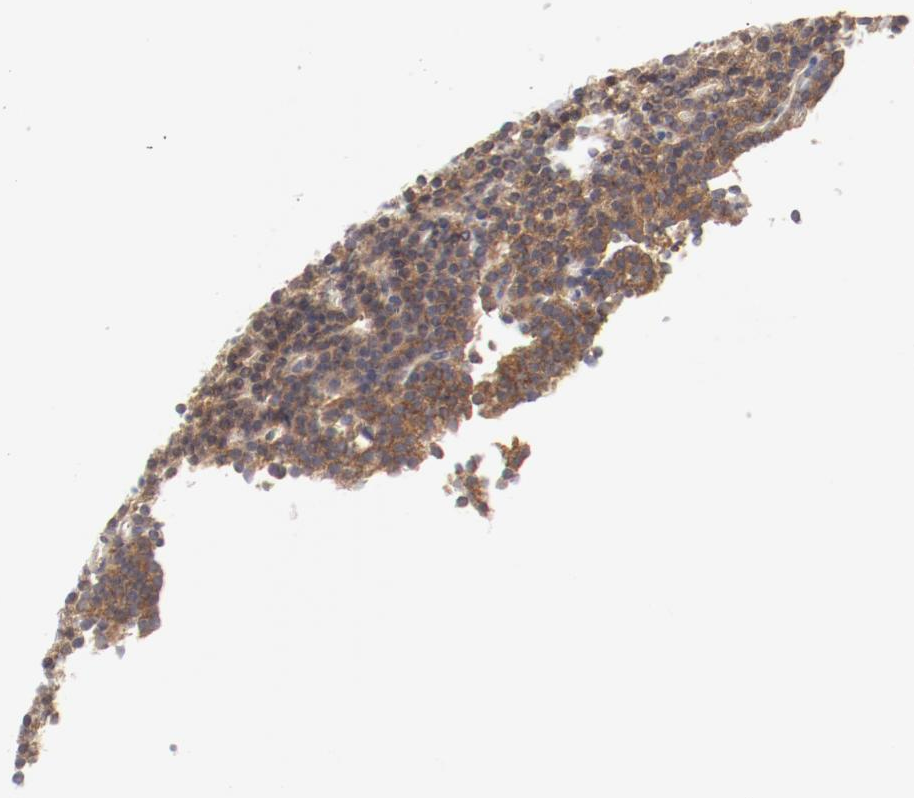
{"staining": {"intensity": "moderate", "quantity": ">75%", "location": "cytoplasmic/membranous"}, "tissue": "parathyroid gland", "cell_type": "Glandular cells", "image_type": "normal", "snomed": [{"axis": "morphology", "description": "Normal tissue, NOS"}, {"axis": "topography", "description": "Parathyroid gland"}], "caption": "Immunohistochemical staining of normal human parathyroid gland displays moderate cytoplasmic/membranous protein expression in about >75% of glandular cells. Nuclei are stained in blue.", "gene": "AP2A1", "patient": {"sex": "female", "age": 45}}